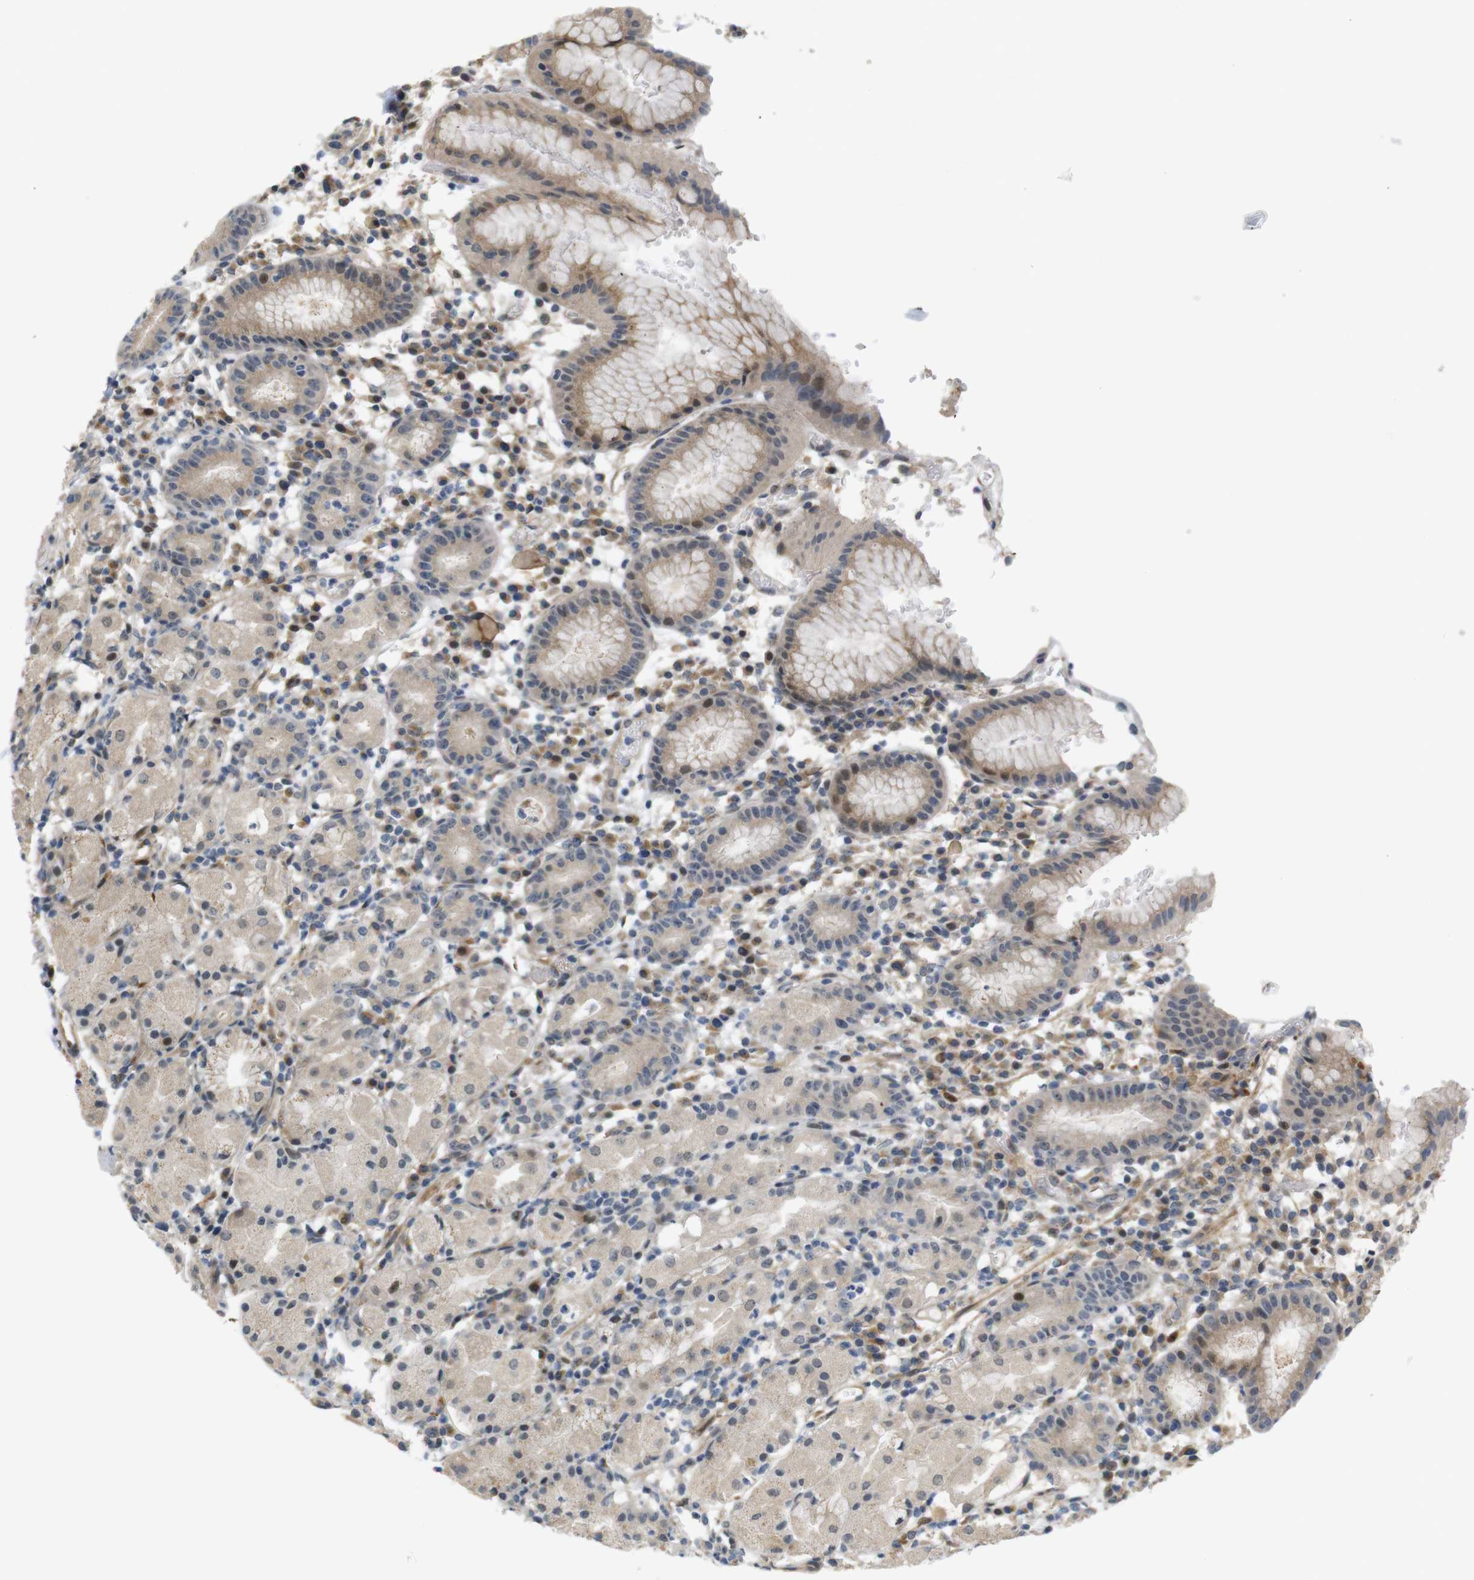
{"staining": {"intensity": "moderate", "quantity": "25%-75%", "location": "cytoplasmic/membranous"}, "tissue": "stomach", "cell_type": "Glandular cells", "image_type": "normal", "snomed": [{"axis": "morphology", "description": "Normal tissue, NOS"}, {"axis": "topography", "description": "Stomach"}, {"axis": "topography", "description": "Stomach, lower"}], "caption": "Stomach stained with DAB immunohistochemistry (IHC) exhibits medium levels of moderate cytoplasmic/membranous positivity in approximately 25%-75% of glandular cells. (Stains: DAB (3,3'-diaminobenzidine) in brown, nuclei in blue, Microscopy: brightfield microscopy at high magnification).", "gene": "TSPAN9", "patient": {"sex": "female", "age": 75}}